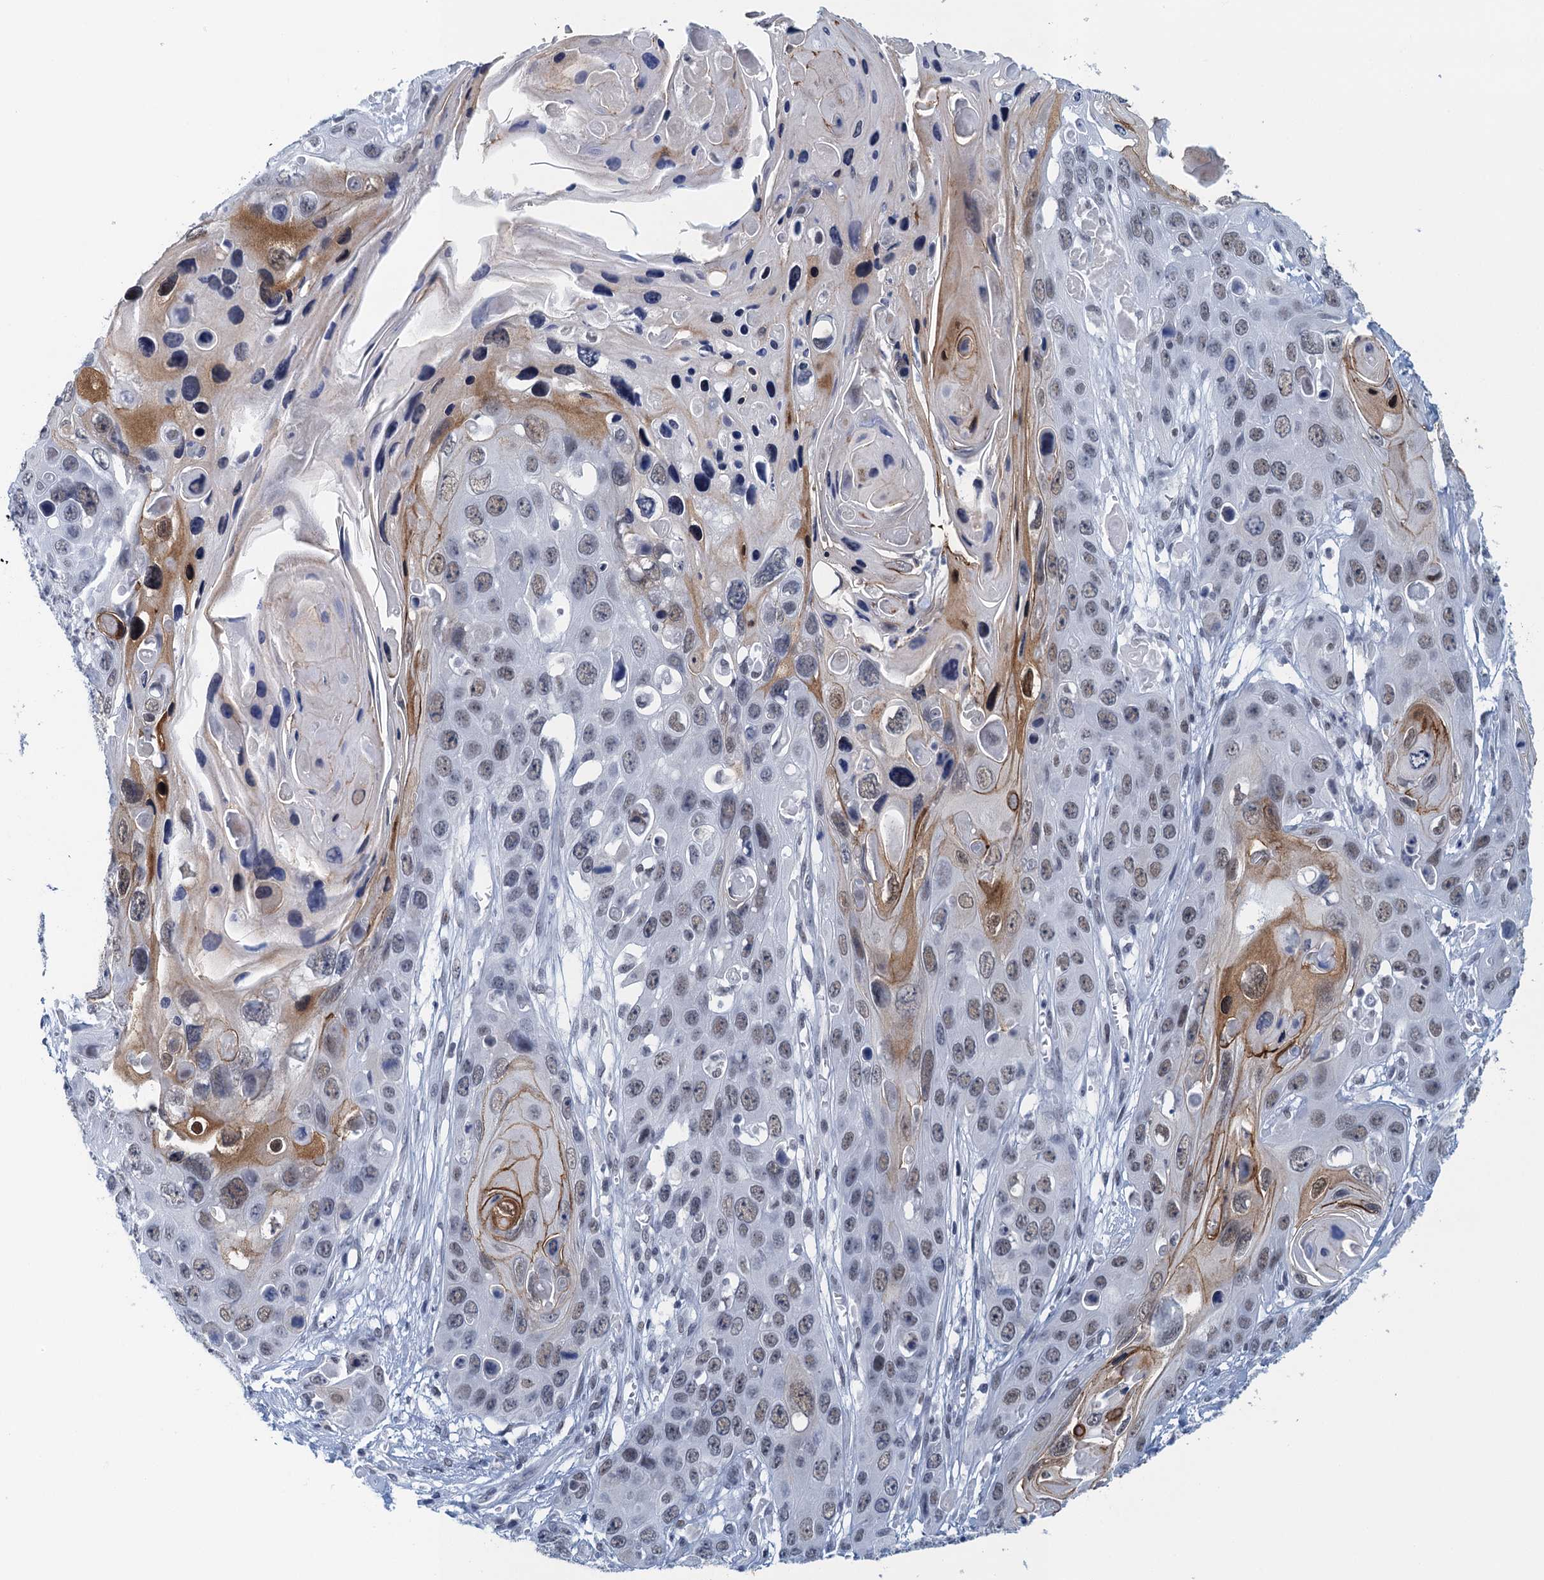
{"staining": {"intensity": "weak", "quantity": "25%-75%", "location": "nuclear"}, "tissue": "skin cancer", "cell_type": "Tumor cells", "image_type": "cancer", "snomed": [{"axis": "morphology", "description": "Squamous cell carcinoma, NOS"}, {"axis": "topography", "description": "Skin"}], "caption": "Immunohistochemistry photomicrograph of human skin squamous cell carcinoma stained for a protein (brown), which reveals low levels of weak nuclear expression in about 25%-75% of tumor cells.", "gene": "EPS8L1", "patient": {"sex": "male", "age": 55}}